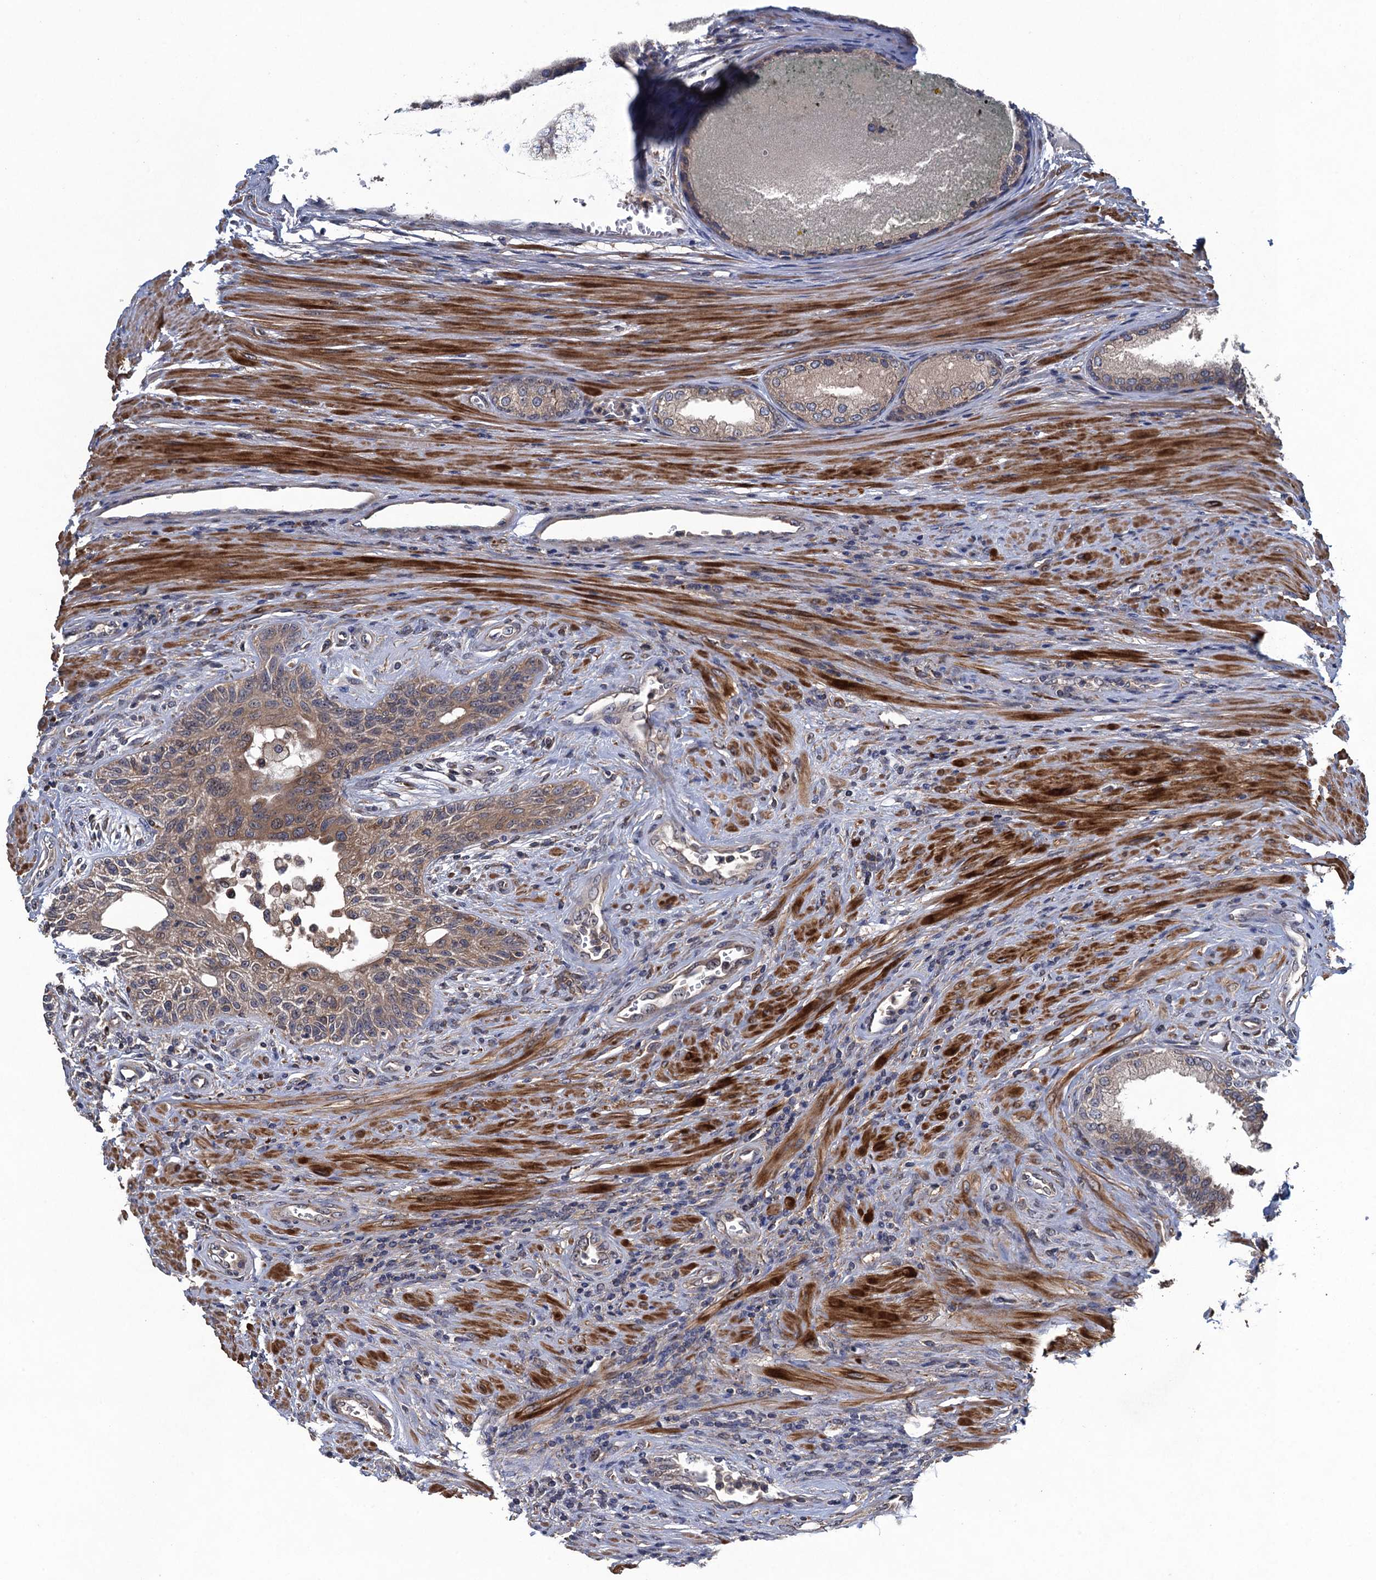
{"staining": {"intensity": "weak", "quantity": "25%-75%", "location": "cytoplasmic/membranous"}, "tissue": "prostate cancer", "cell_type": "Tumor cells", "image_type": "cancer", "snomed": [{"axis": "morphology", "description": "Normal tissue, NOS"}, {"axis": "morphology", "description": "Adenocarcinoma, Low grade"}, {"axis": "topography", "description": "Prostate"}, {"axis": "topography", "description": "Peripheral nerve tissue"}], "caption": "A micrograph of prostate cancer (low-grade adenocarcinoma) stained for a protein demonstrates weak cytoplasmic/membranous brown staining in tumor cells.", "gene": "CNTN5", "patient": {"sex": "male", "age": 71}}